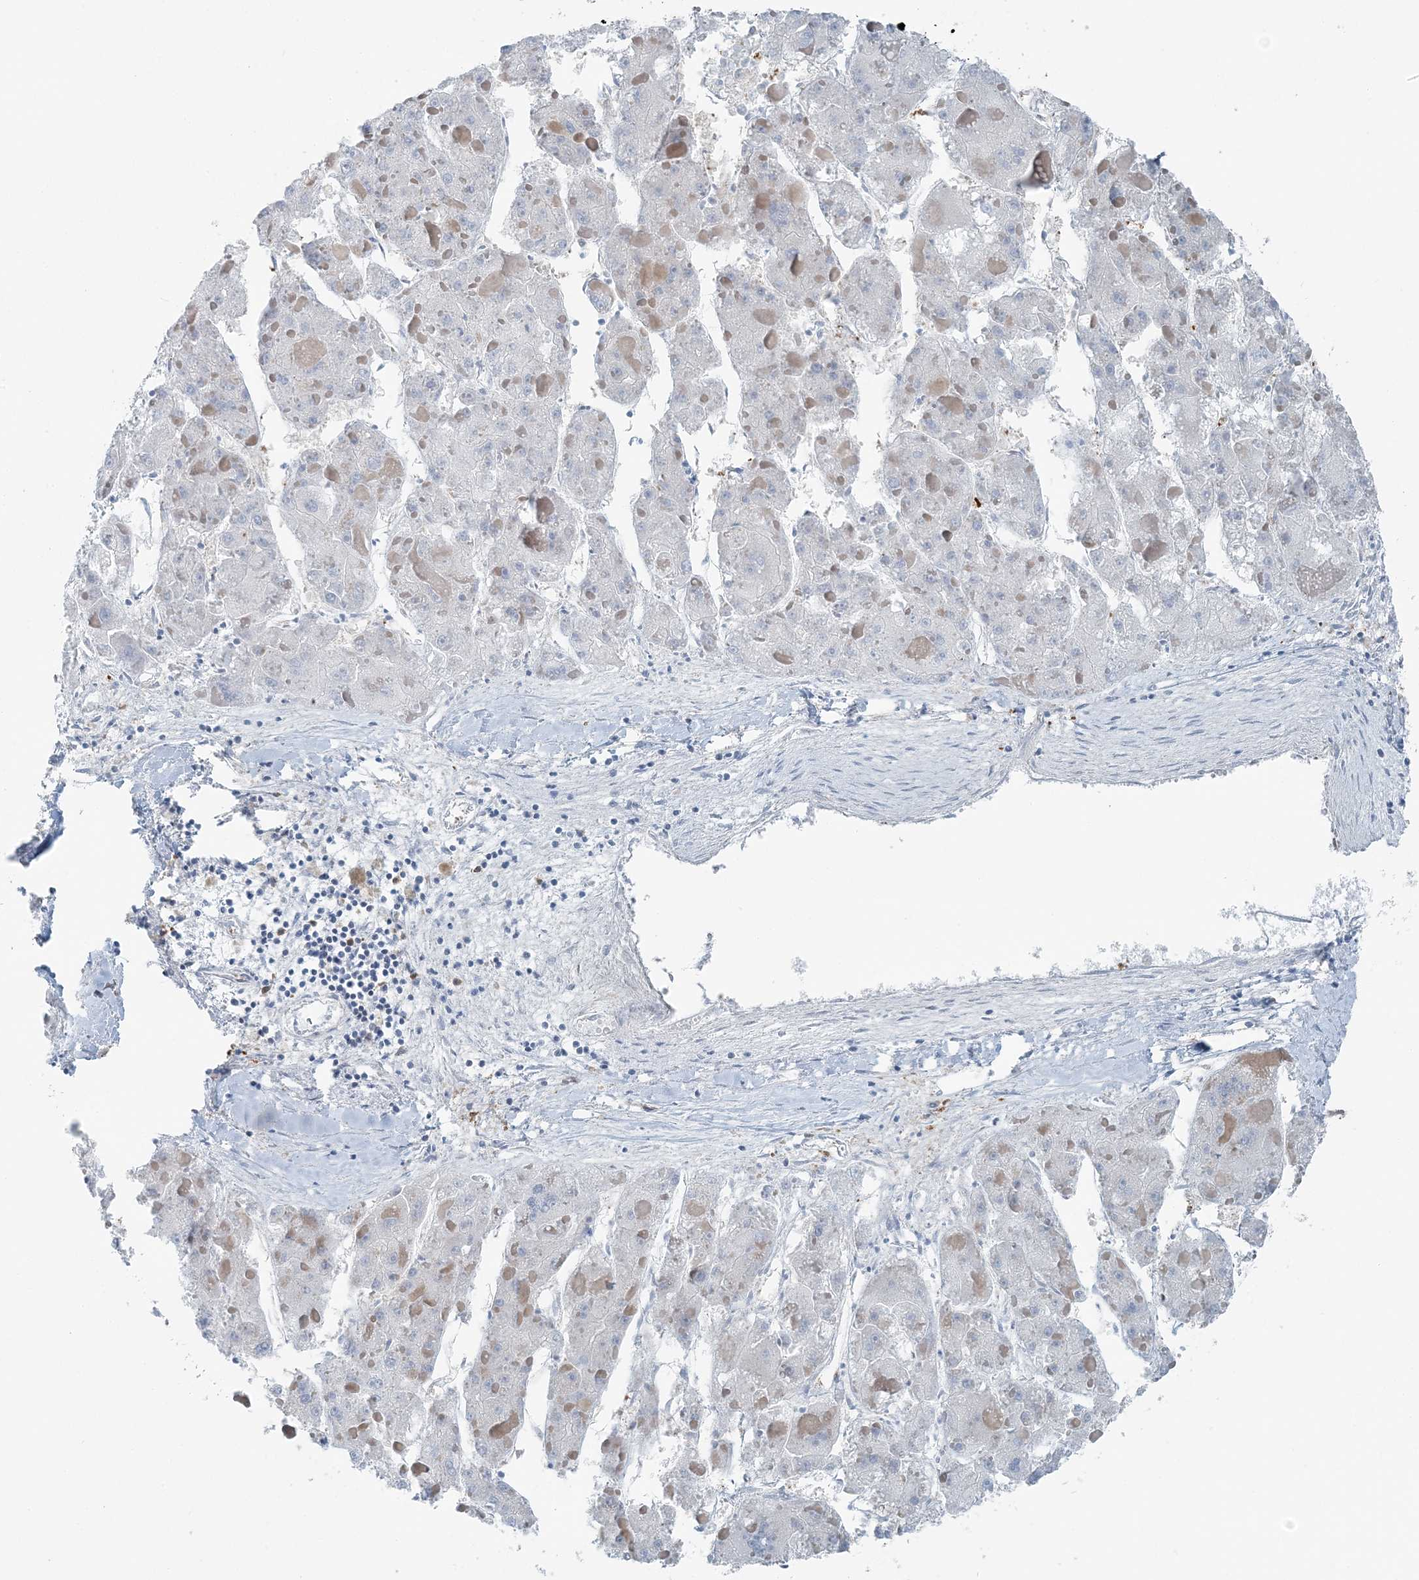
{"staining": {"intensity": "negative", "quantity": "none", "location": "none"}, "tissue": "liver cancer", "cell_type": "Tumor cells", "image_type": "cancer", "snomed": [{"axis": "morphology", "description": "Carcinoma, Hepatocellular, NOS"}, {"axis": "topography", "description": "Liver"}], "caption": "A photomicrograph of liver cancer (hepatocellular carcinoma) stained for a protein exhibits no brown staining in tumor cells. The staining was performed using DAB (3,3'-diaminobenzidine) to visualize the protein expression in brown, while the nuclei were stained in blue with hematoxylin (Magnification: 20x).", "gene": "SNX2", "patient": {"sex": "female", "age": 73}}